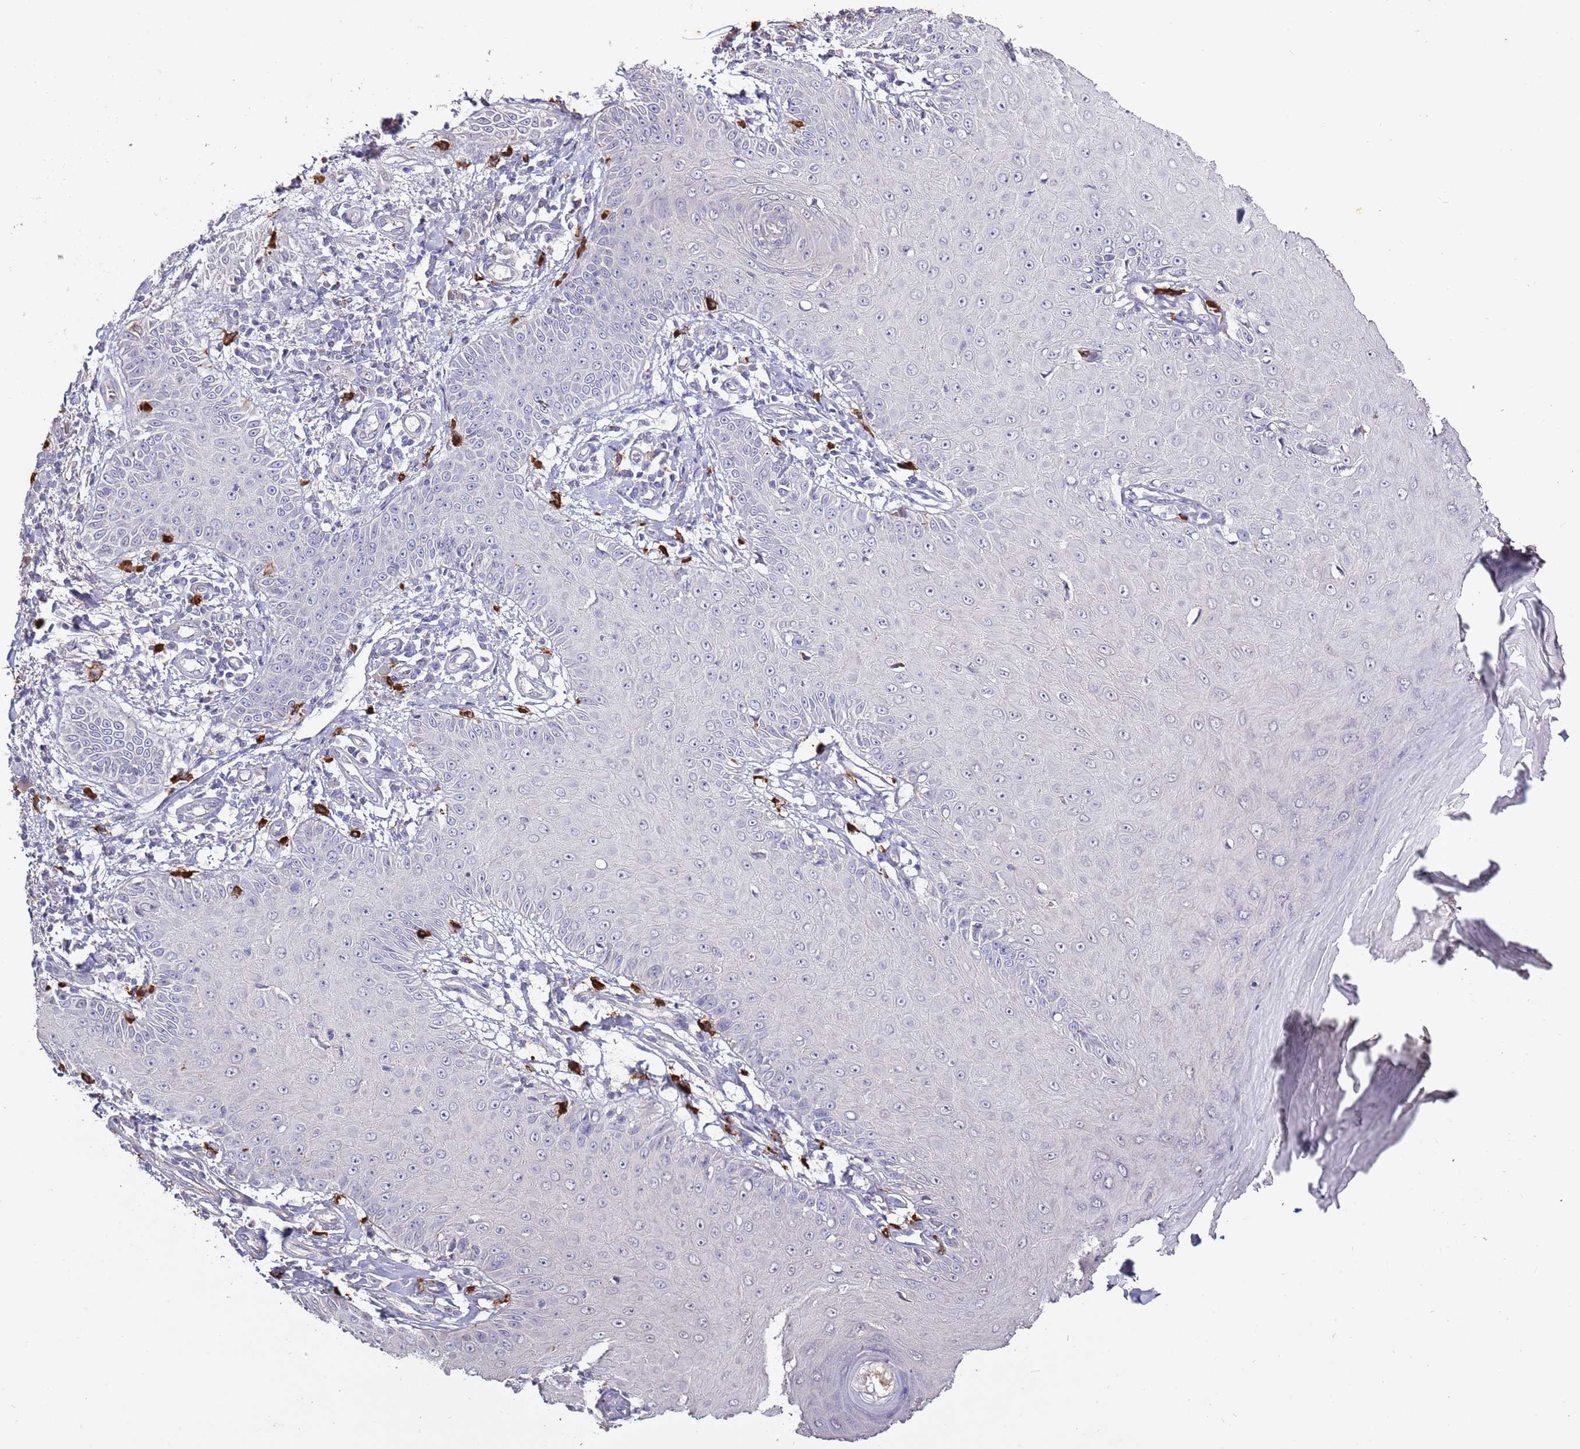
{"staining": {"intensity": "negative", "quantity": "none", "location": "none"}, "tissue": "skin cancer", "cell_type": "Tumor cells", "image_type": "cancer", "snomed": [{"axis": "morphology", "description": "Squamous cell carcinoma, NOS"}, {"axis": "topography", "description": "Skin"}], "caption": "IHC of human squamous cell carcinoma (skin) shows no staining in tumor cells.", "gene": "P2RY13", "patient": {"sex": "male", "age": 70}}